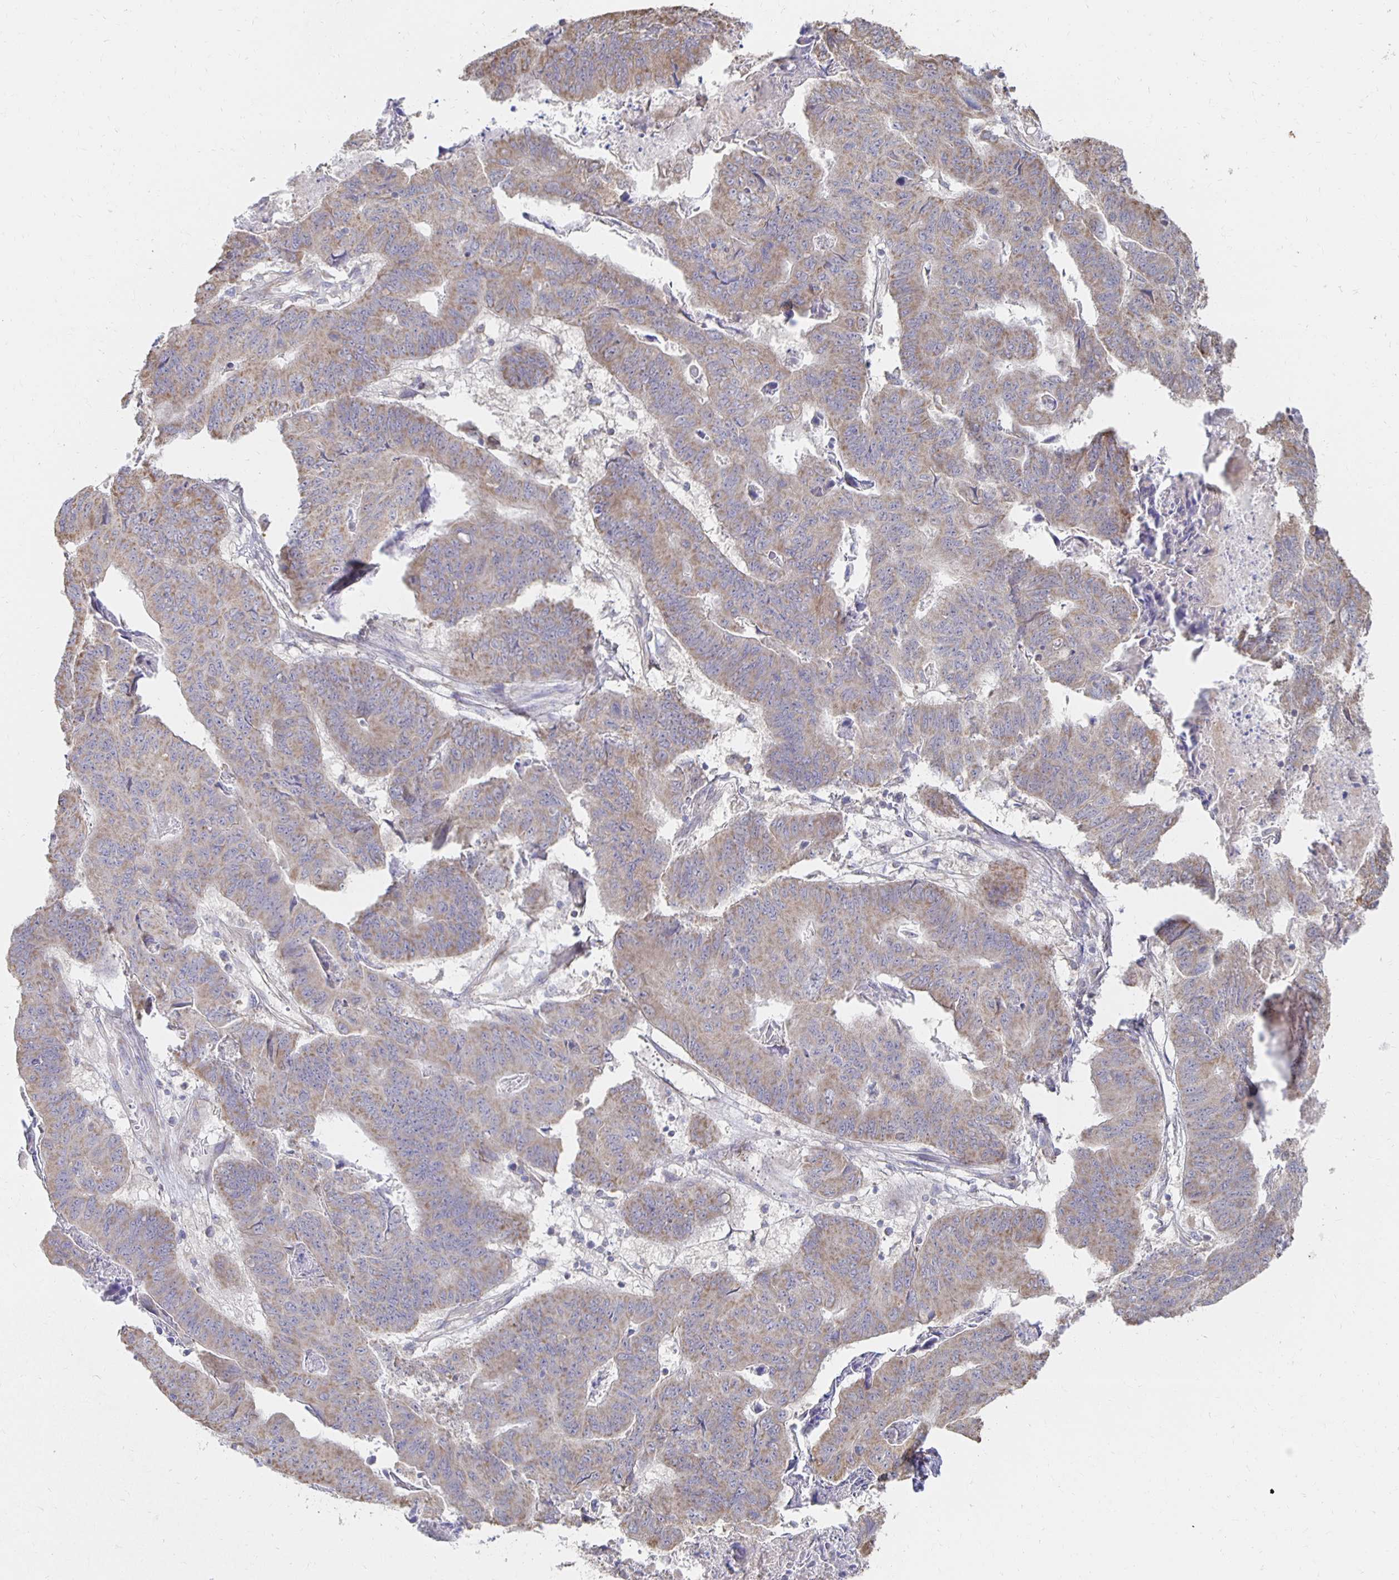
{"staining": {"intensity": "weak", "quantity": ">75%", "location": "cytoplasmic/membranous"}, "tissue": "stomach cancer", "cell_type": "Tumor cells", "image_type": "cancer", "snomed": [{"axis": "morphology", "description": "Adenocarcinoma, NOS"}, {"axis": "topography", "description": "Stomach, lower"}], "caption": "Human stomach cancer (adenocarcinoma) stained with a brown dye shows weak cytoplasmic/membranous positive expression in about >75% of tumor cells.", "gene": "NKX2-8", "patient": {"sex": "male", "age": 77}}